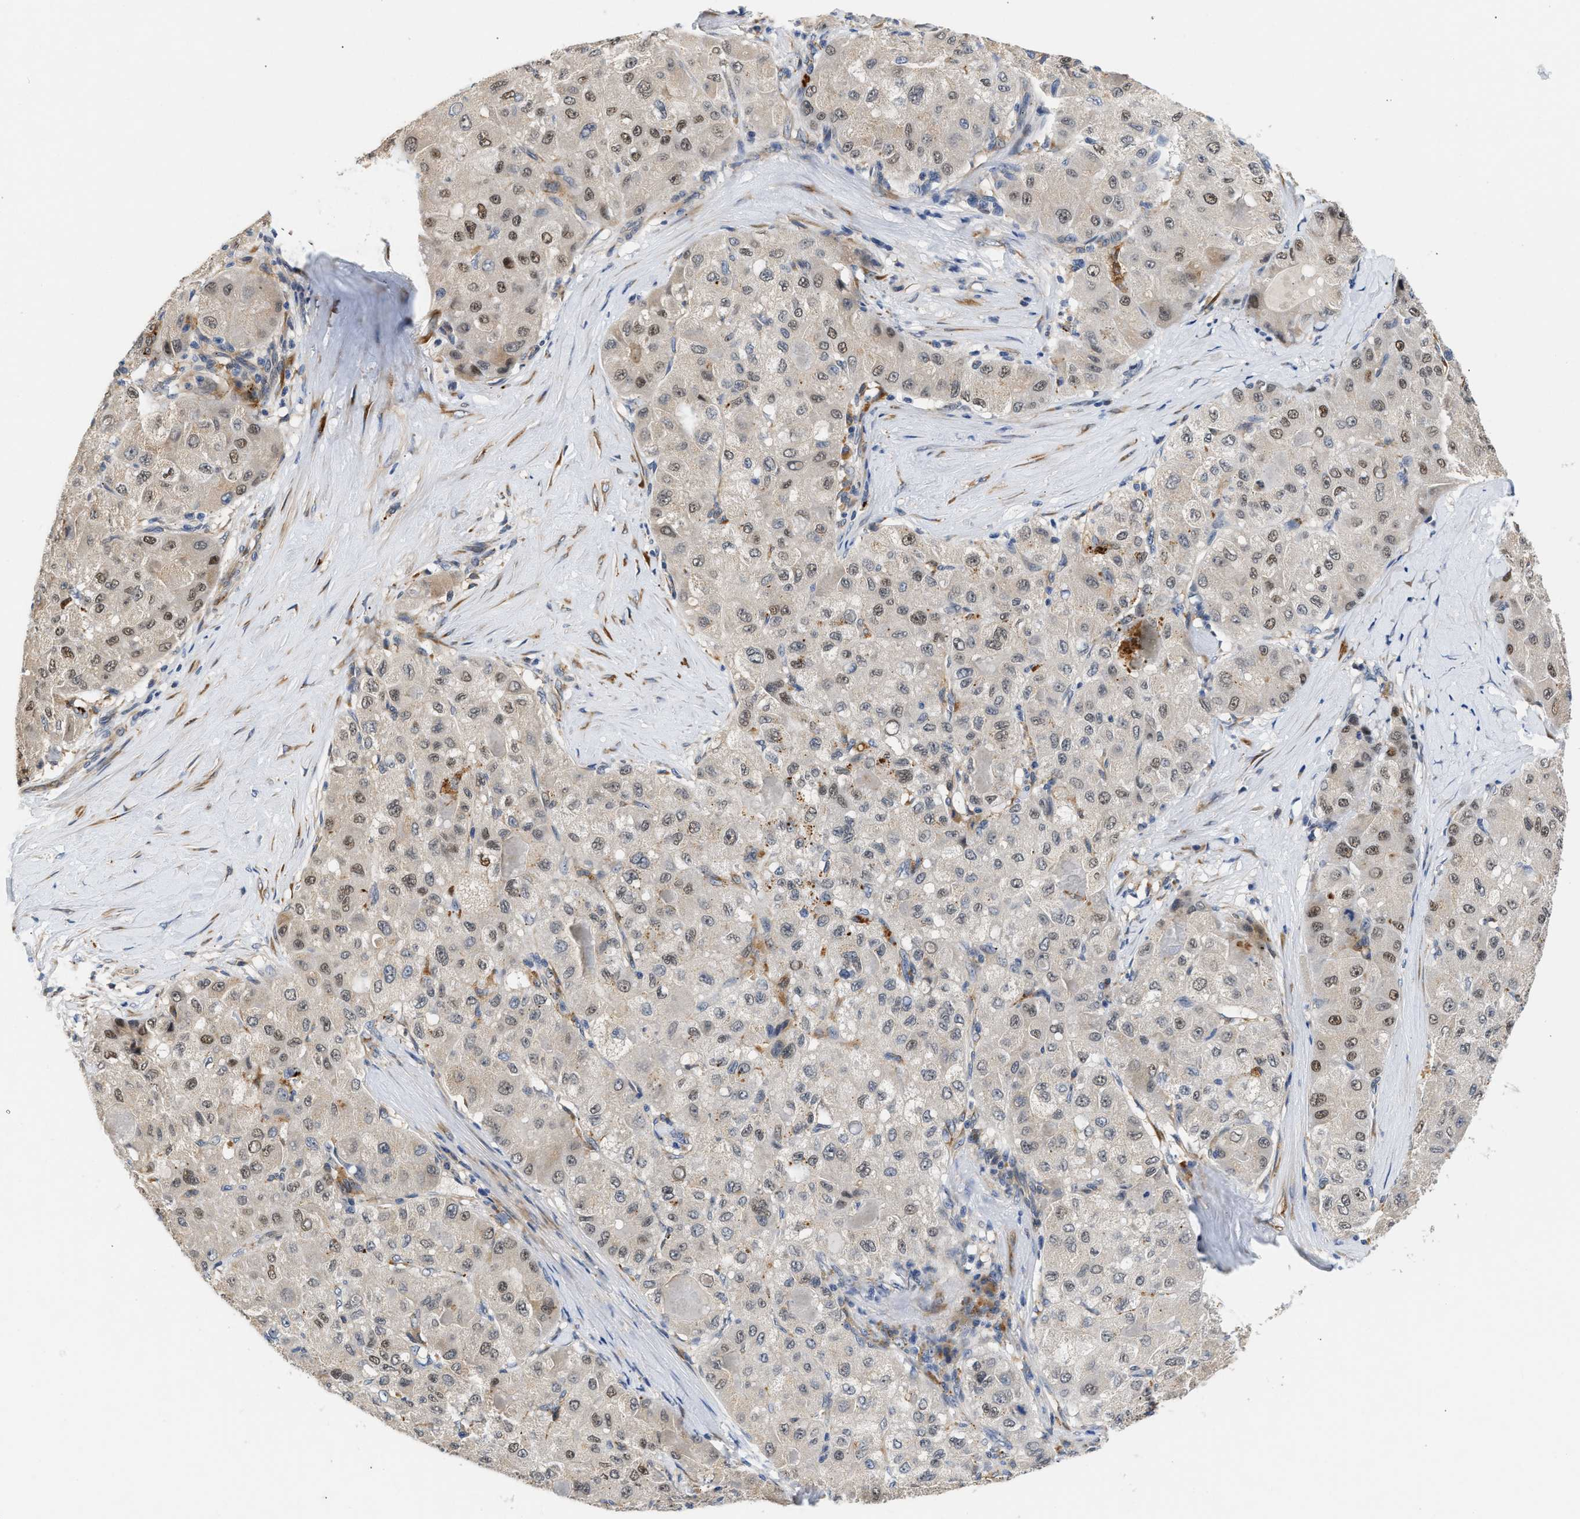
{"staining": {"intensity": "moderate", "quantity": "25%-75%", "location": "nuclear"}, "tissue": "liver cancer", "cell_type": "Tumor cells", "image_type": "cancer", "snomed": [{"axis": "morphology", "description": "Carcinoma, Hepatocellular, NOS"}, {"axis": "topography", "description": "Liver"}], "caption": "IHC micrograph of liver cancer (hepatocellular carcinoma) stained for a protein (brown), which reveals medium levels of moderate nuclear staining in about 25%-75% of tumor cells.", "gene": "PPM1L", "patient": {"sex": "male", "age": 80}}